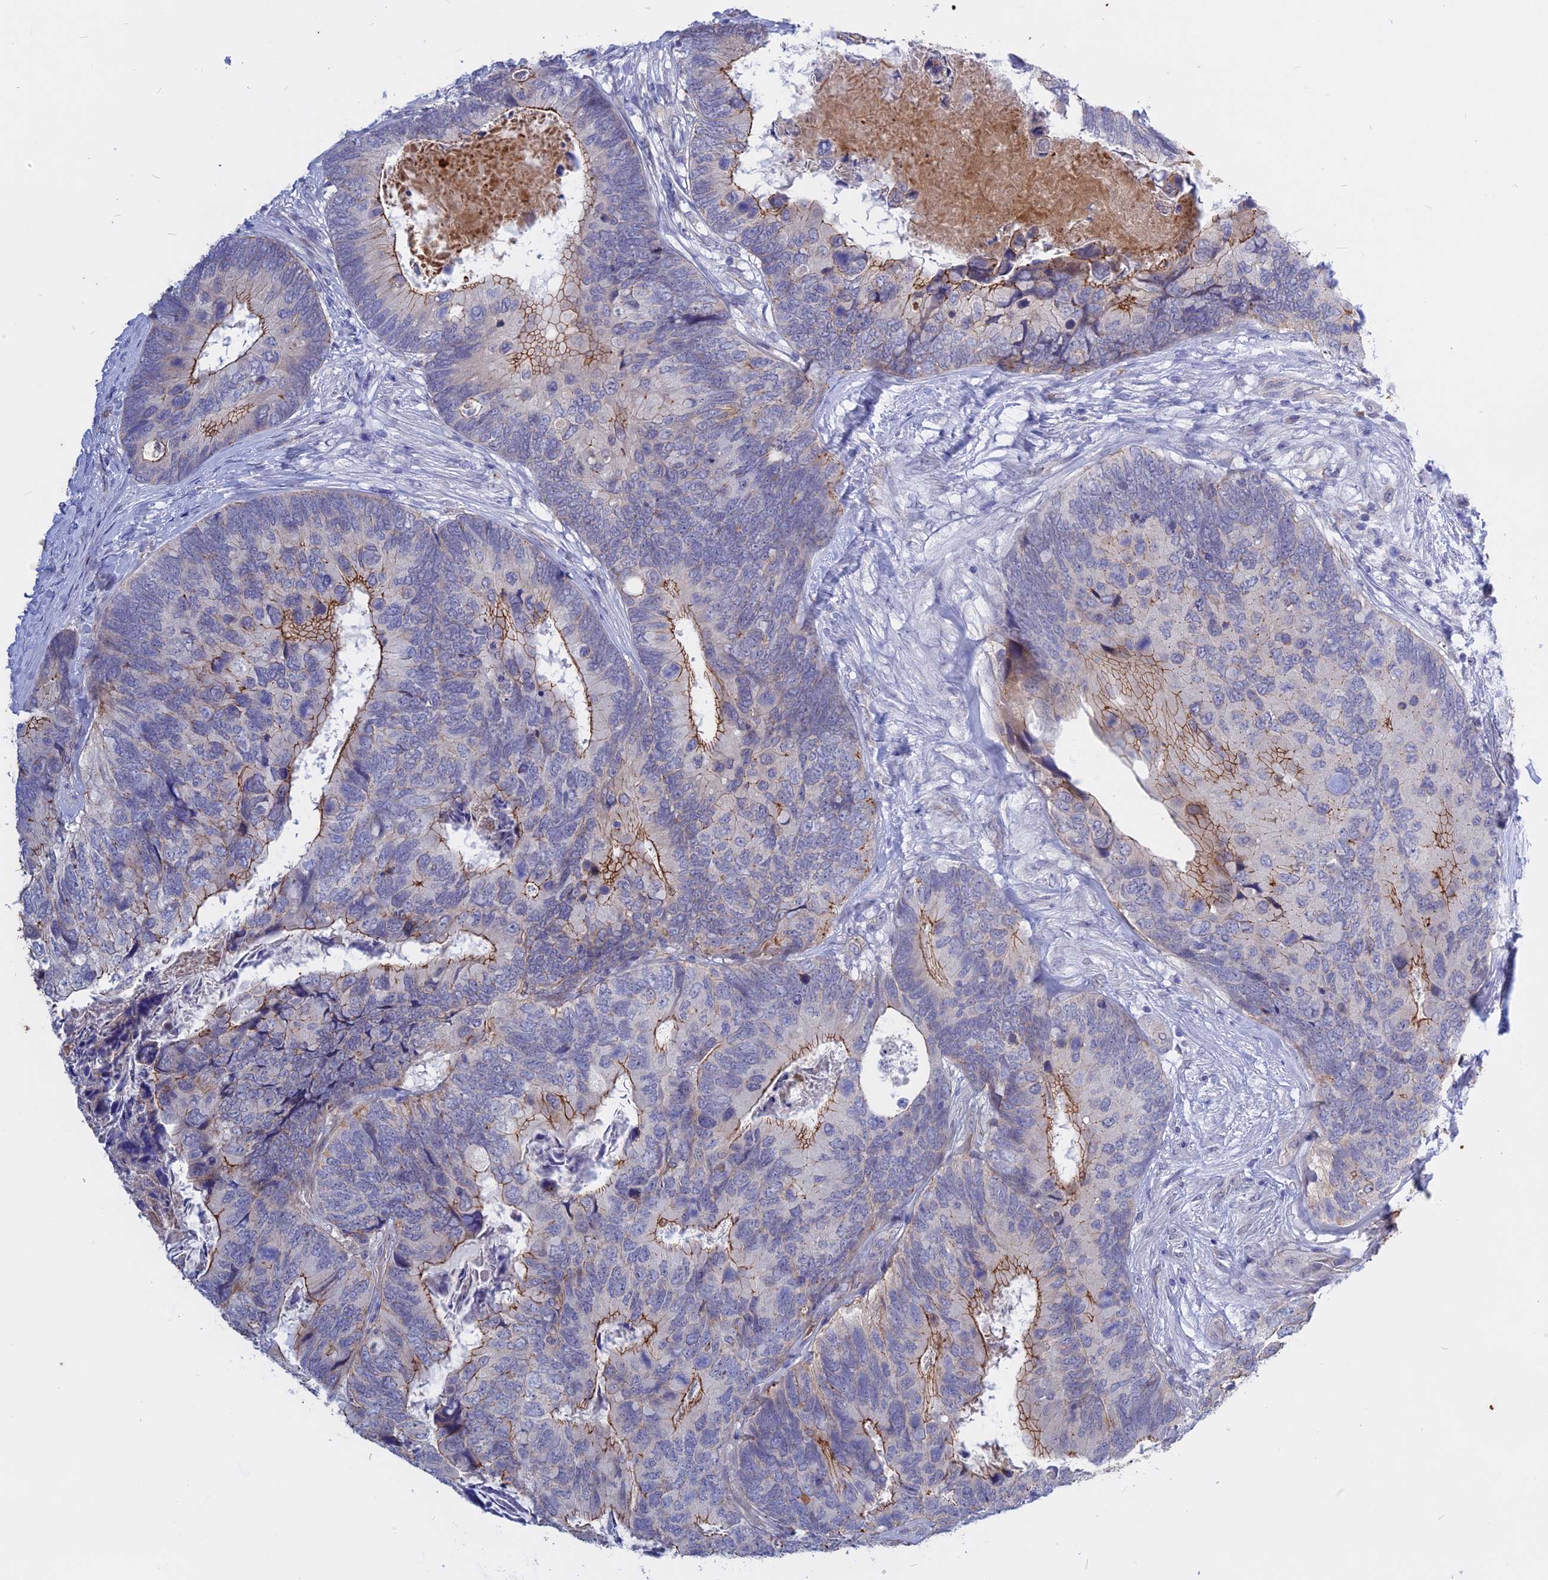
{"staining": {"intensity": "moderate", "quantity": "25%-75%", "location": "cytoplasmic/membranous"}, "tissue": "colorectal cancer", "cell_type": "Tumor cells", "image_type": "cancer", "snomed": [{"axis": "morphology", "description": "Adenocarcinoma, NOS"}, {"axis": "topography", "description": "Colon"}], "caption": "There is medium levels of moderate cytoplasmic/membranous expression in tumor cells of colorectal adenocarcinoma, as demonstrated by immunohistochemical staining (brown color).", "gene": "GK5", "patient": {"sex": "female", "age": 67}}